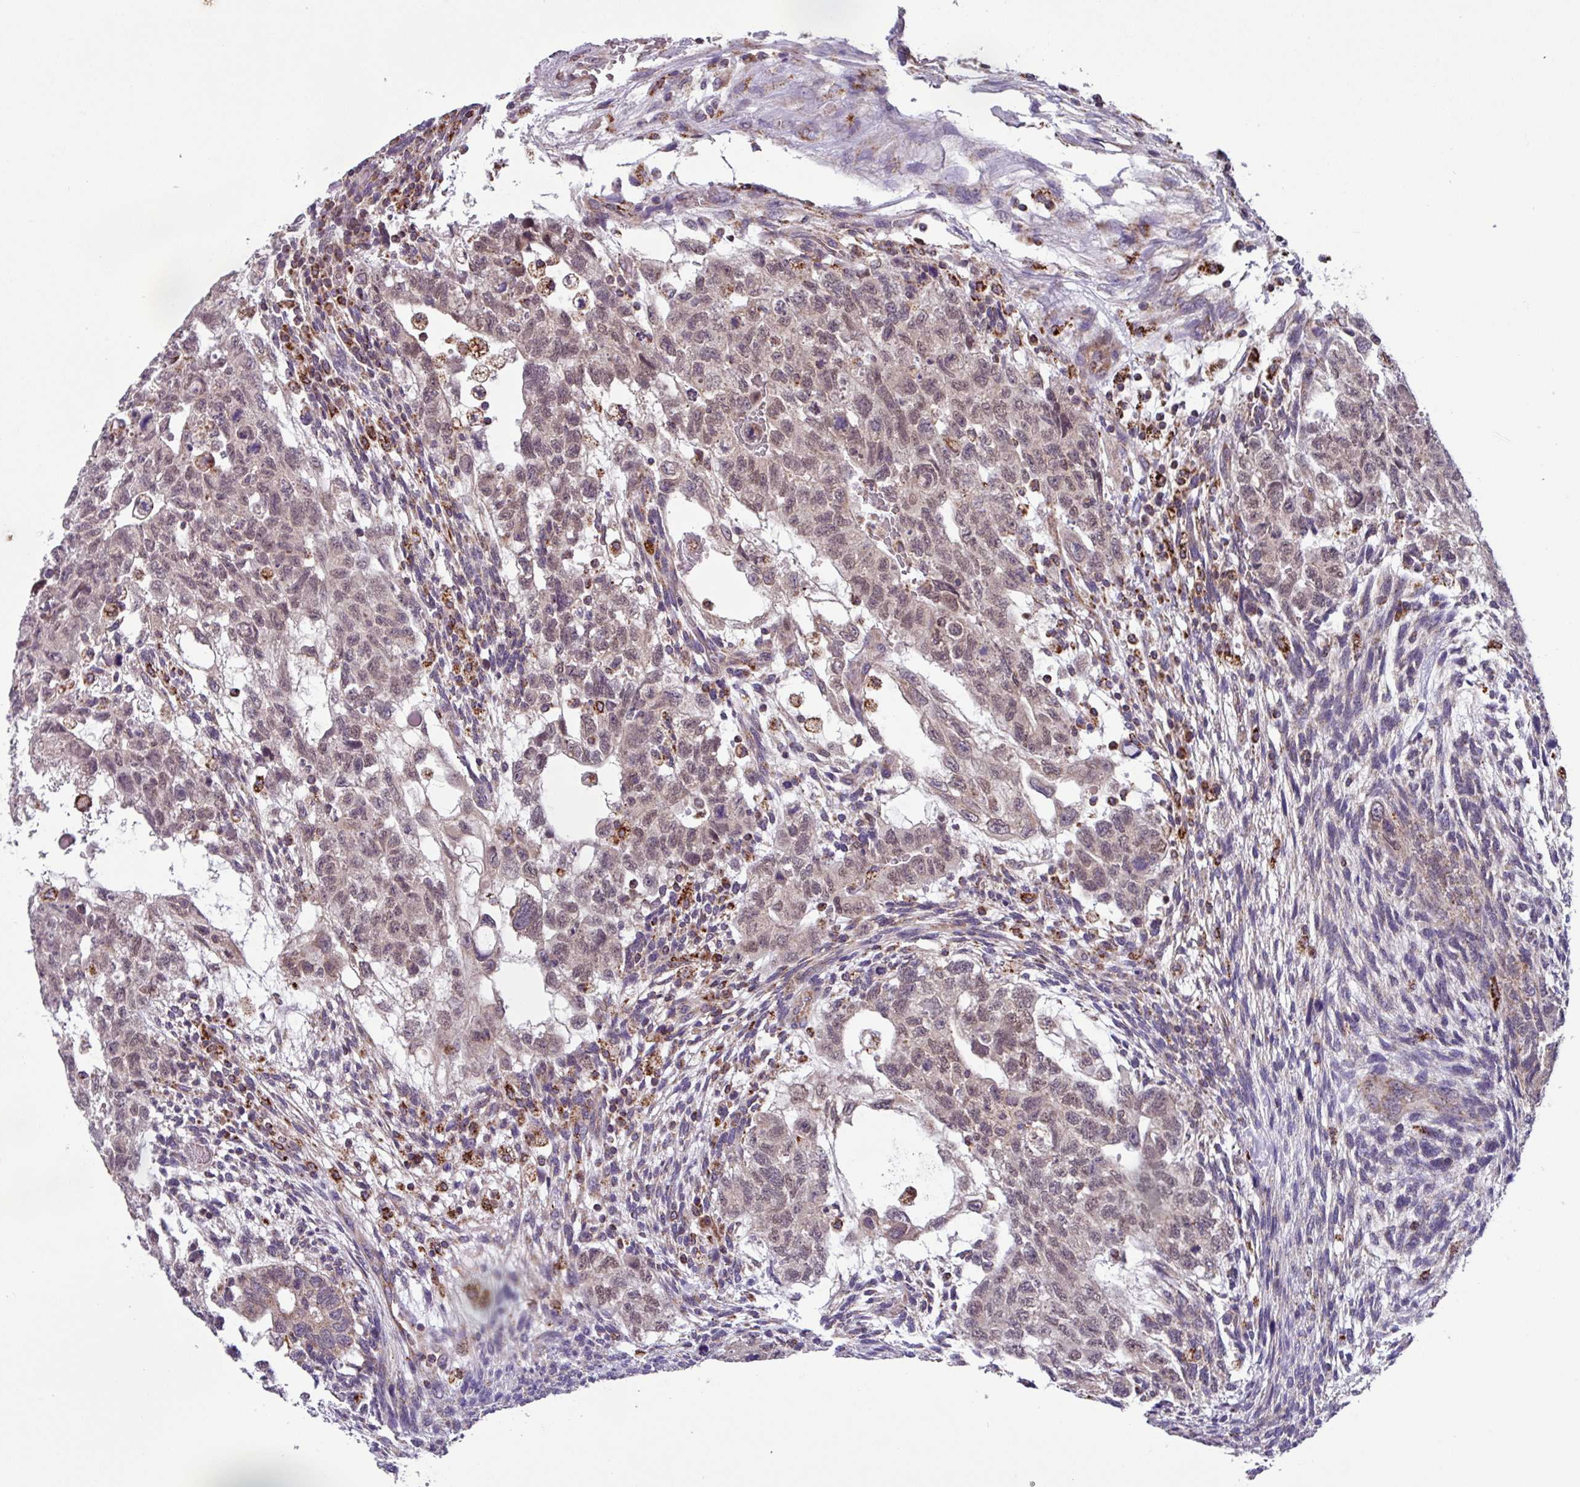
{"staining": {"intensity": "weak", "quantity": "<25%", "location": "cytoplasmic/membranous"}, "tissue": "testis cancer", "cell_type": "Tumor cells", "image_type": "cancer", "snomed": [{"axis": "morphology", "description": "Normal tissue, NOS"}, {"axis": "morphology", "description": "Carcinoma, Embryonal, NOS"}, {"axis": "topography", "description": "Testis"}], "caption": "There is no significant expression in tumor cells of testis cancer (embryonal carcinoma).", "gene": "AKIRIN1", "patient": {"sex": "male", "age": 36}}